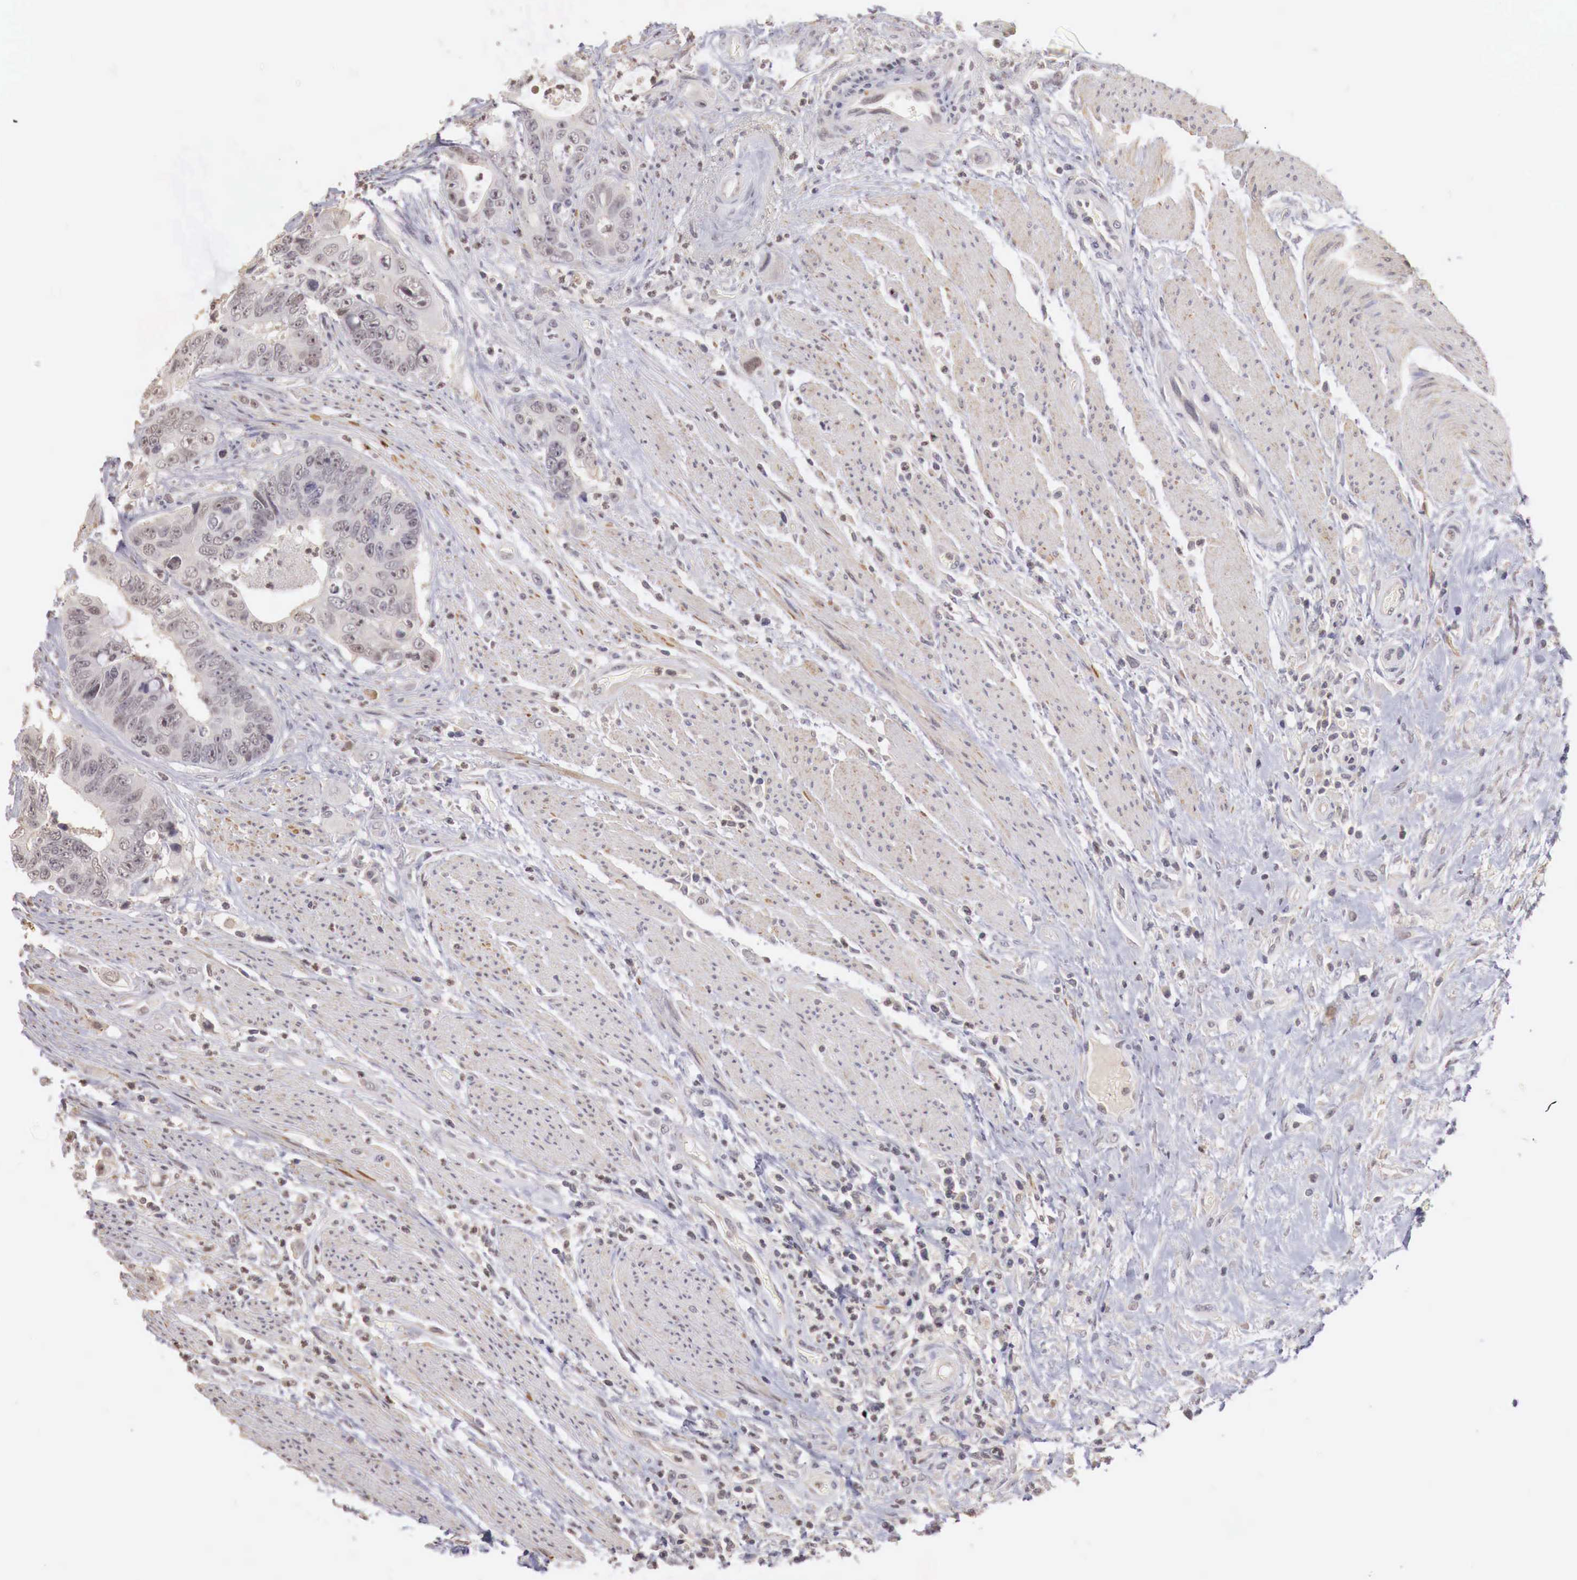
{"staining": {"intensity": "weak", "quantity": ">75%", "location": "cytoplasmic/membranous"}, "tissue": "colorectal cancer", "cell_type": "Tumor cells", "image_type": "cancer", "snomed": [{"axis": "morphology", "description": "Adenocarcinoma, NOS"}, {"axis": "topography", "description": "Rectum"}], "caption": "A micrograph showing weak cytoplasmic/membranous positivity in about >75% of tumor cells in colorectal cancer (adenocarcinoma), as visualized by brown immunohistochemical staining.", "gene": "TBC1D9", "patient": {"sex": "female", "age": 65}}